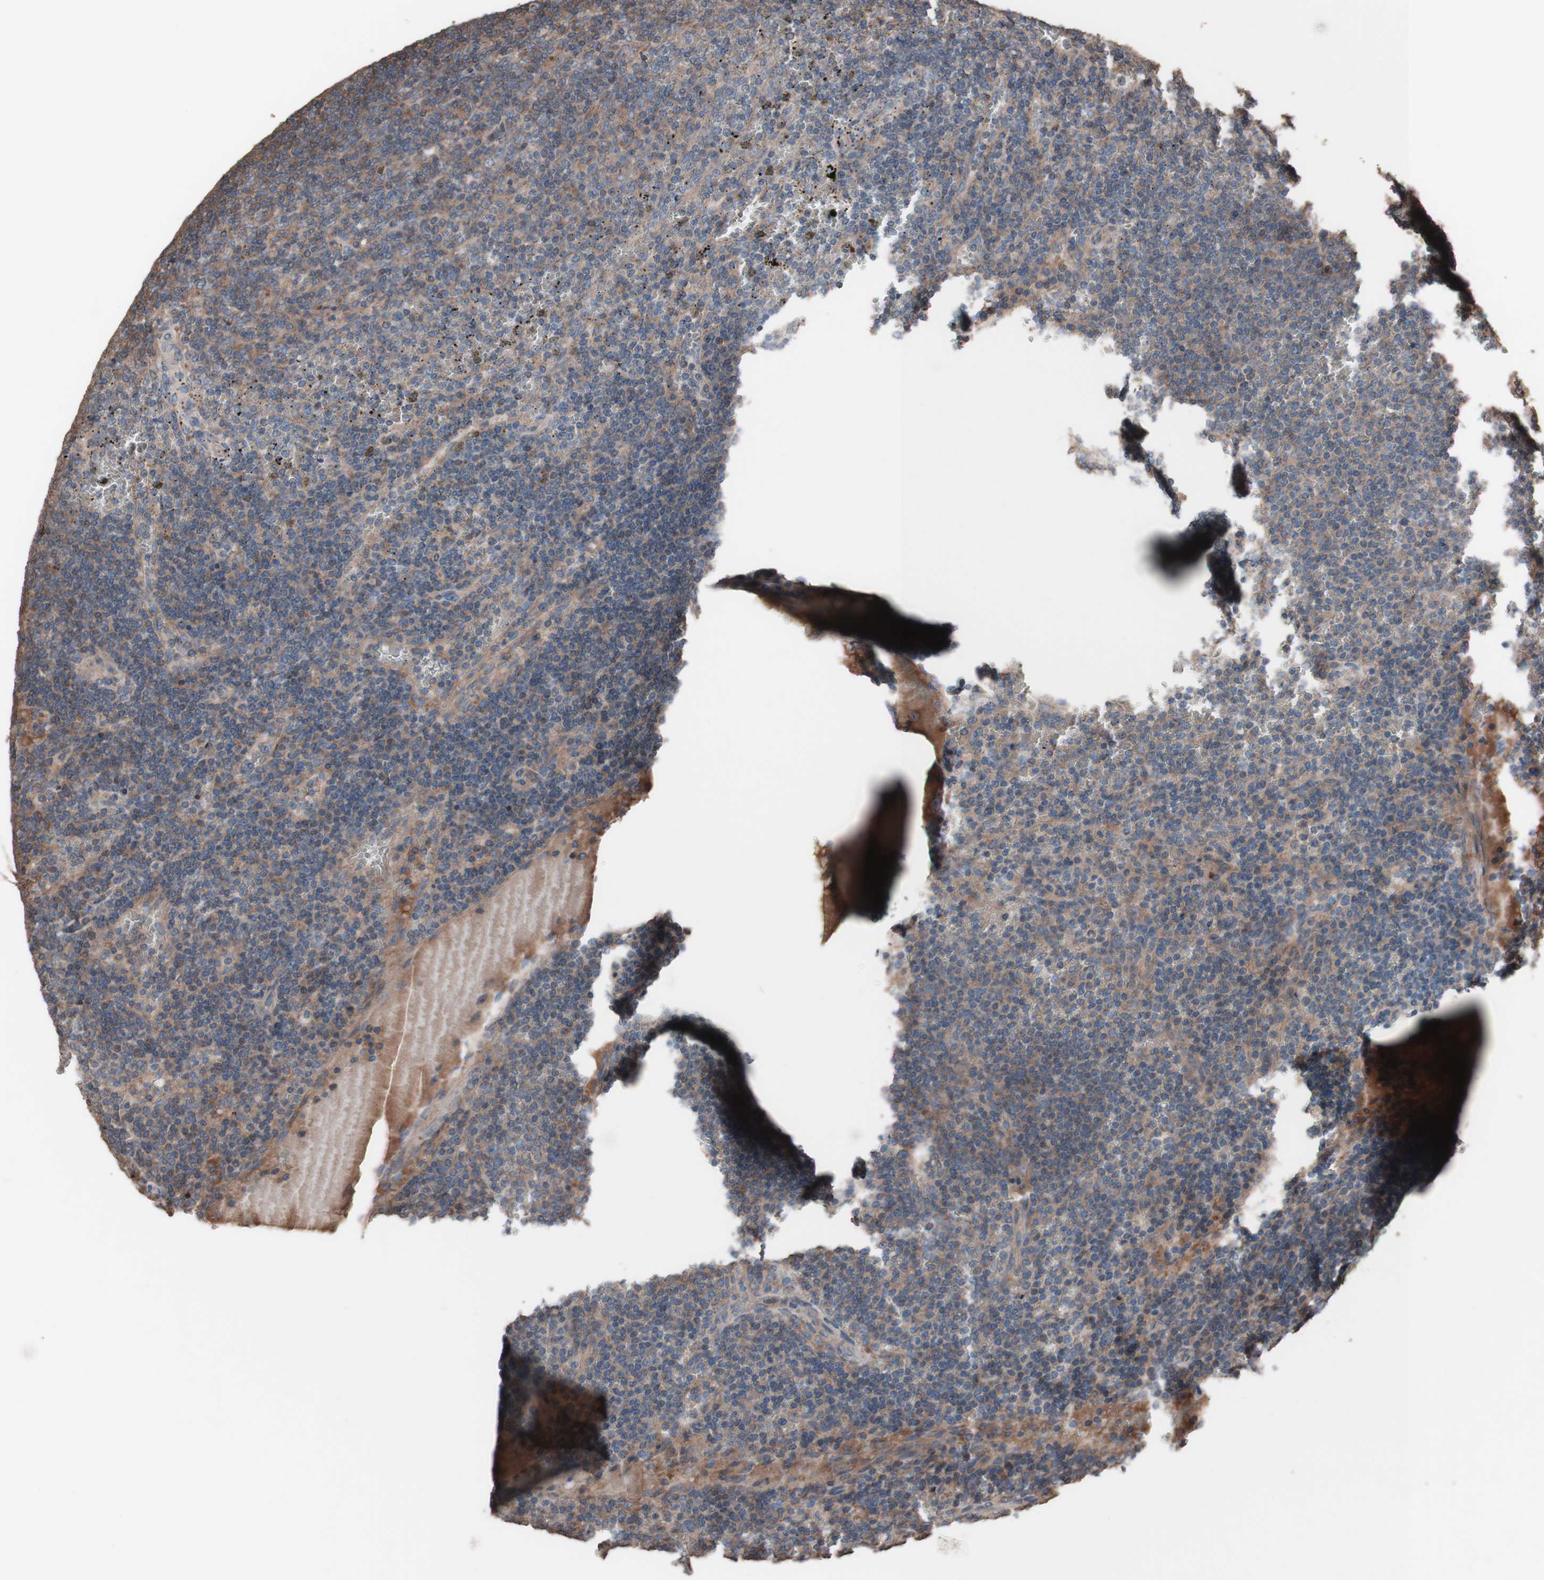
{"staining": {"intensity": "moderate", "quantity": ">75%", "location": "cytoplasmic/membranous"}, "tissue": "lymphoma", "cell_type": "Tumor cells", "image_type": "cancer", "snomed": [{"axis": "morphology", "description": "Malignant lymphoma, non-Hodgkin's type, Low grade"}, {"axis": "topography", "description": "Spleen"}], "caption": "This histopathology image shows immunohistochemistry (IHC) staining of low-grade malignant lymphoma, non-Hodgkin's type, with medium moderate cytoplasmic/membranous positivity in approximately >75% of tumor cells.", "gene": "COPB1", "patient": {"sex": "female", "age": 50}}